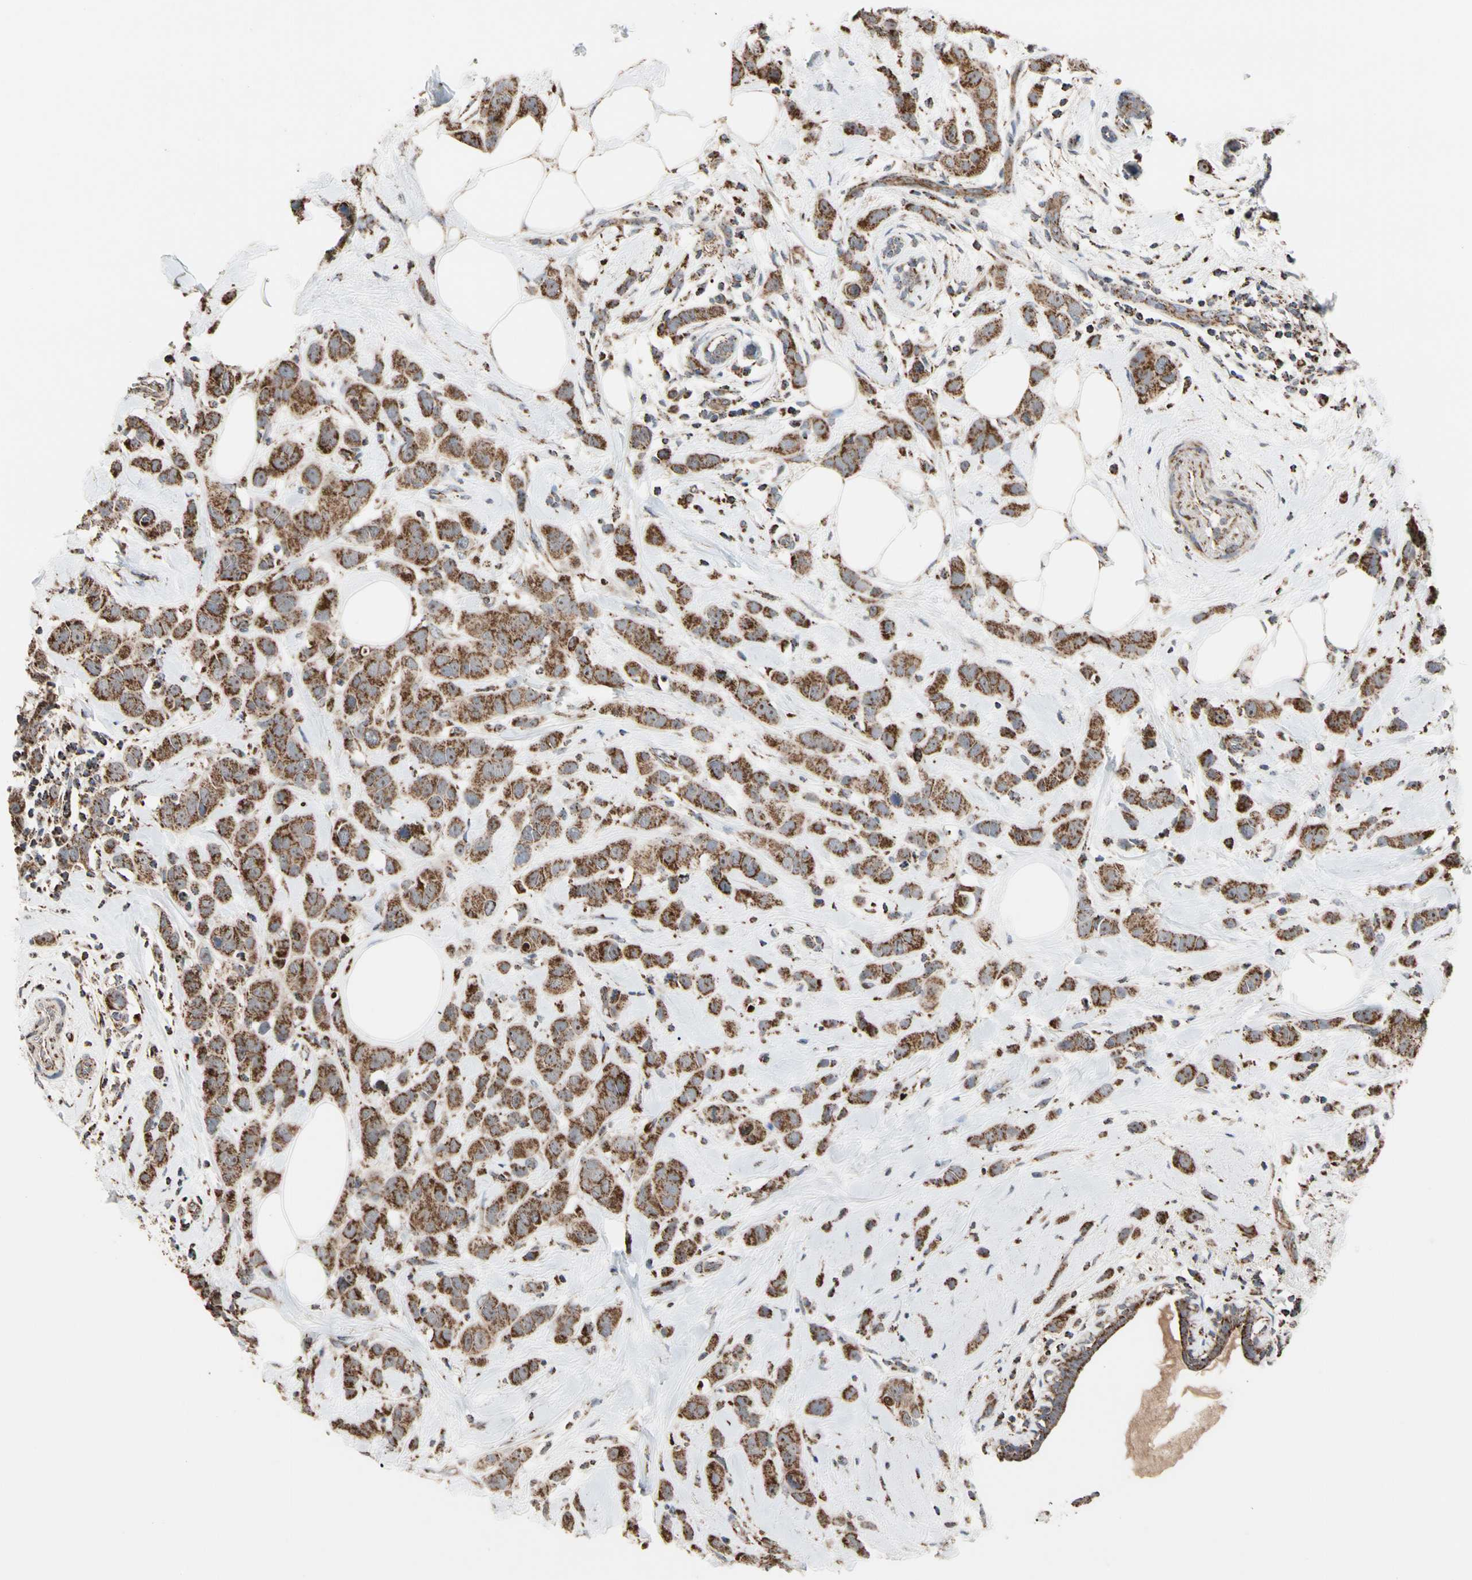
{"staining": {"intensity": "strong", "quantity": ">75%", "location": "cytoplasmic/membranous"}, "tissue": "breast cancer", "cell_type": "Tumor cells", "image_type": "cancer", "snomed": [{"axis": "morphology", "description": "Normal tissue, NOS"}, {"axis": "morphology", "description": "Duct carcinoma"}, {"axis": "topography", "description": "Breast"}], "caption": "Immunohistochemical staining of human breast intraductal carcinoma displays strong cytoplasmic/membranous protein expression in approximately >75% of tumor cells. (IHC, brightfield microscopy, high magnification).", "gene": "FAM110B", "patient": {"sex": "female", "age": 50}}